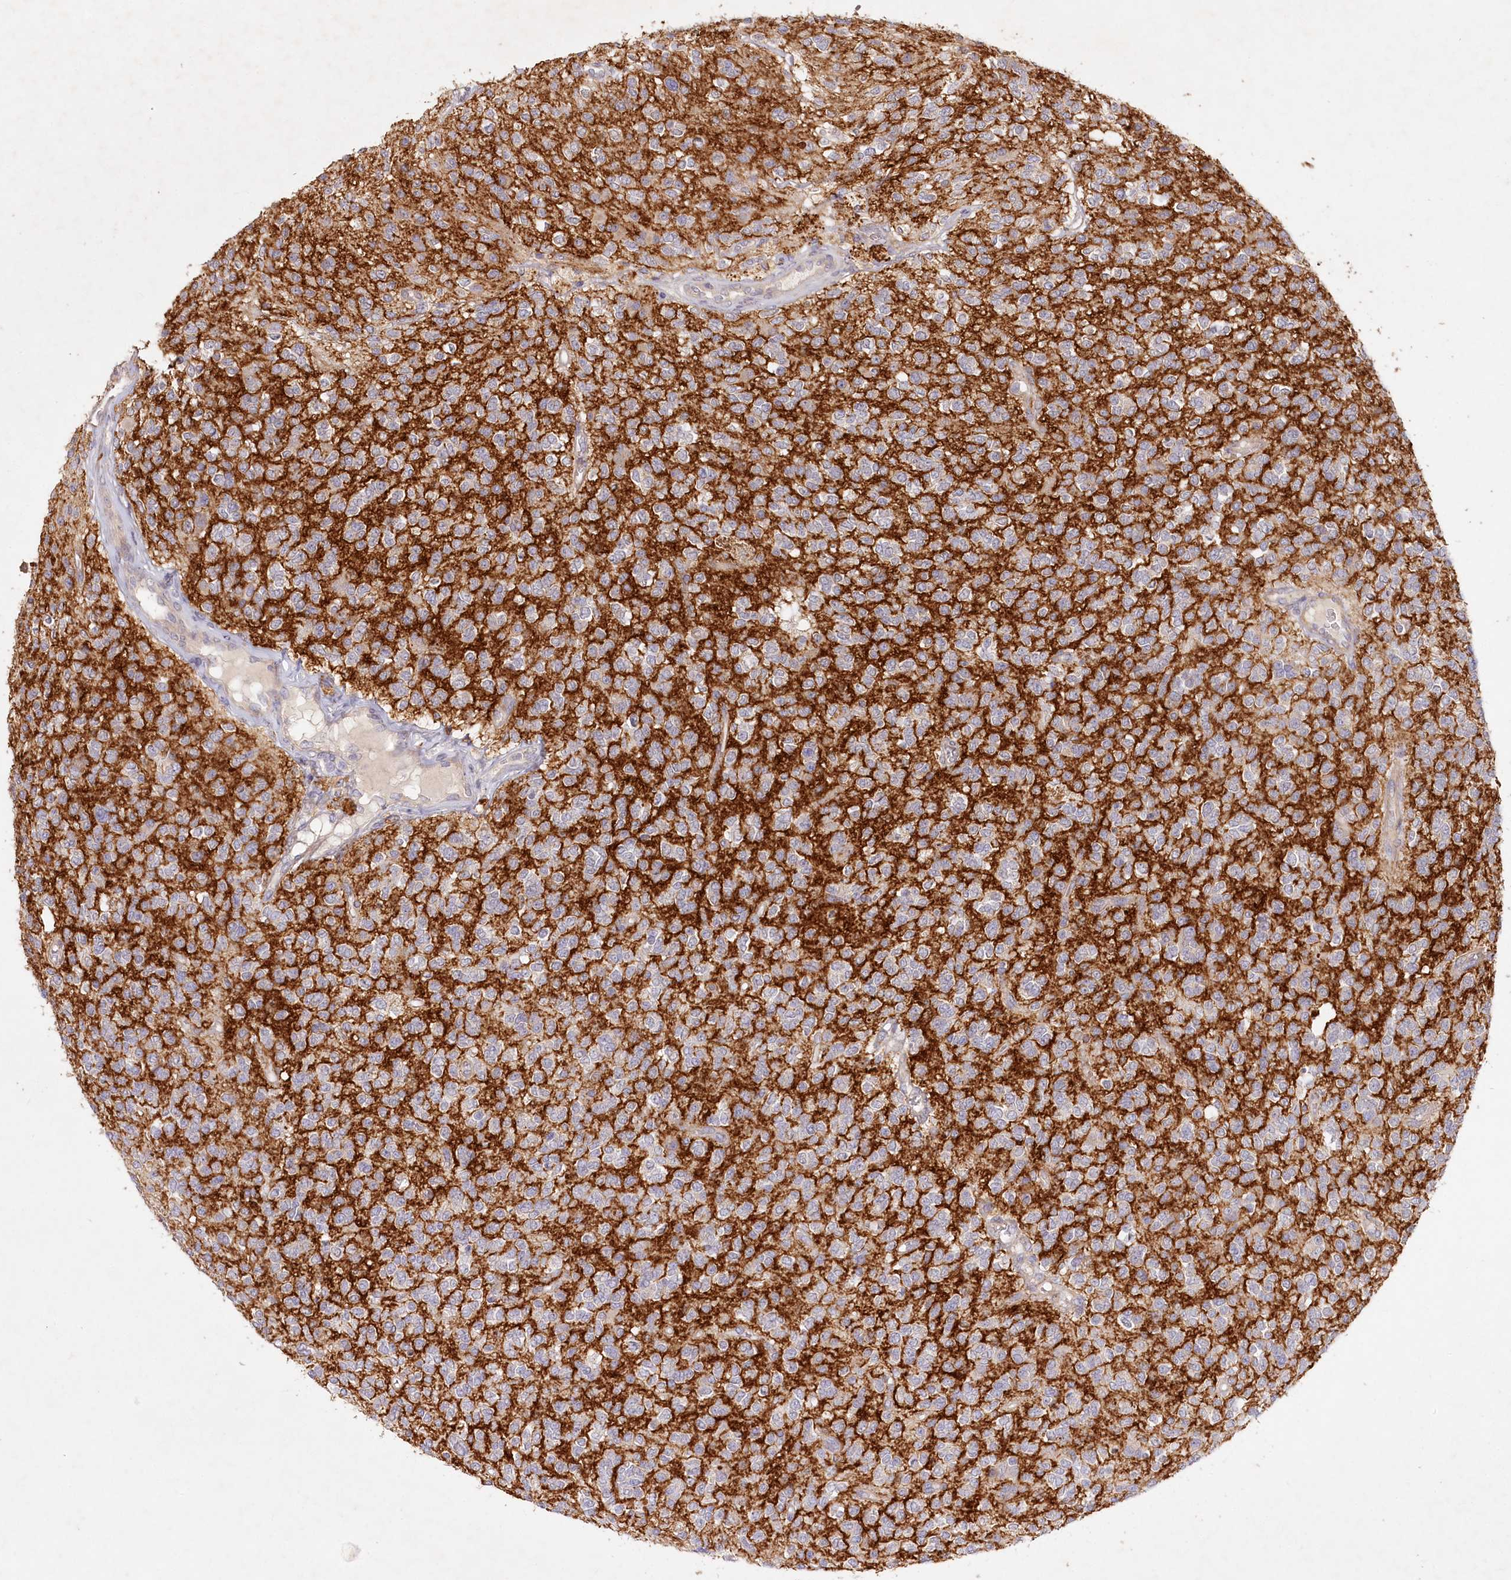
{"staining": {"intensity": "weak", "quantity": "25%-75%", "location": "cytoplasmic/membranous"}, "tissue": "glioma", "cell_type": "Tumor cells", "image_type": "cancer", "snomed": [{"axis": "morphology", "description": "Glioma, malignant, High grade"}, {"axis": "topography", "description": "Brain"}], "caption": "Immunohistochemical staining of human malignant high-grade glioma reveals weak cytoplasmic/membranous protein positivity in approximately 25%-75% of tumor cells.", "gene": "IRAK1BP1", "patient": {"sex": "male", "age": 34}}